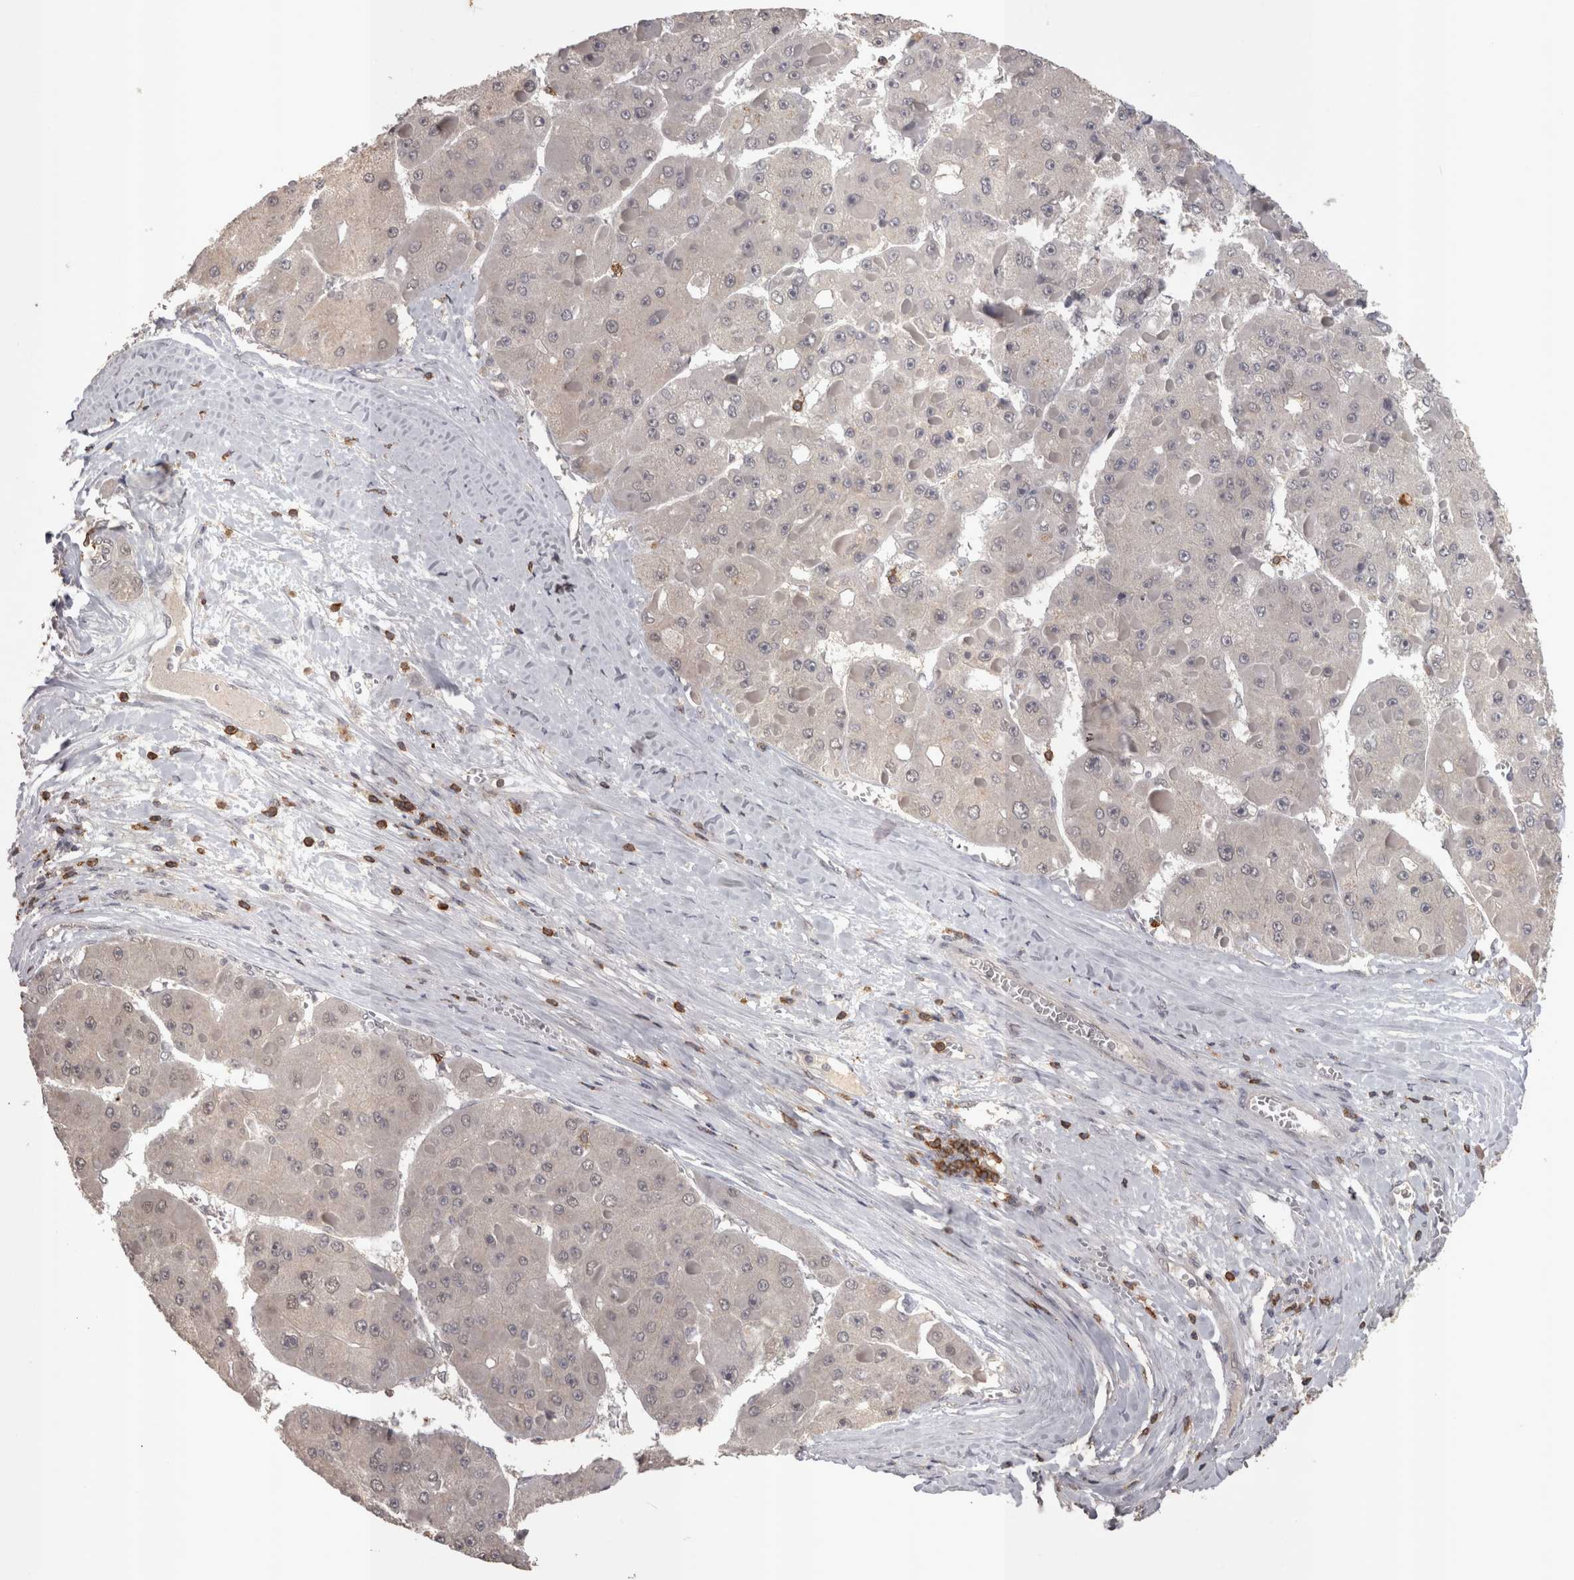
{"staining": {"intensity": "weak", "quantity": "<25%", "location": "cytoplasmic/membranous,nuclear"}, "tissue": "liver cancer", "cell_type": "Tumor cells", "image_type": "cancer", "snomed": [{"axis": "morphology", "description": "Carcinoma, Hepatocellular, NOS"}, {"axis": "topography", "description": "Liver"}], "caption": "Protein analysis of liver cancer (hepatocellular carcinoma) demonstrates no significant staining in tumor cells.", "gene": "SKAP1", "patient": {"sex": "female", "age": 73}}